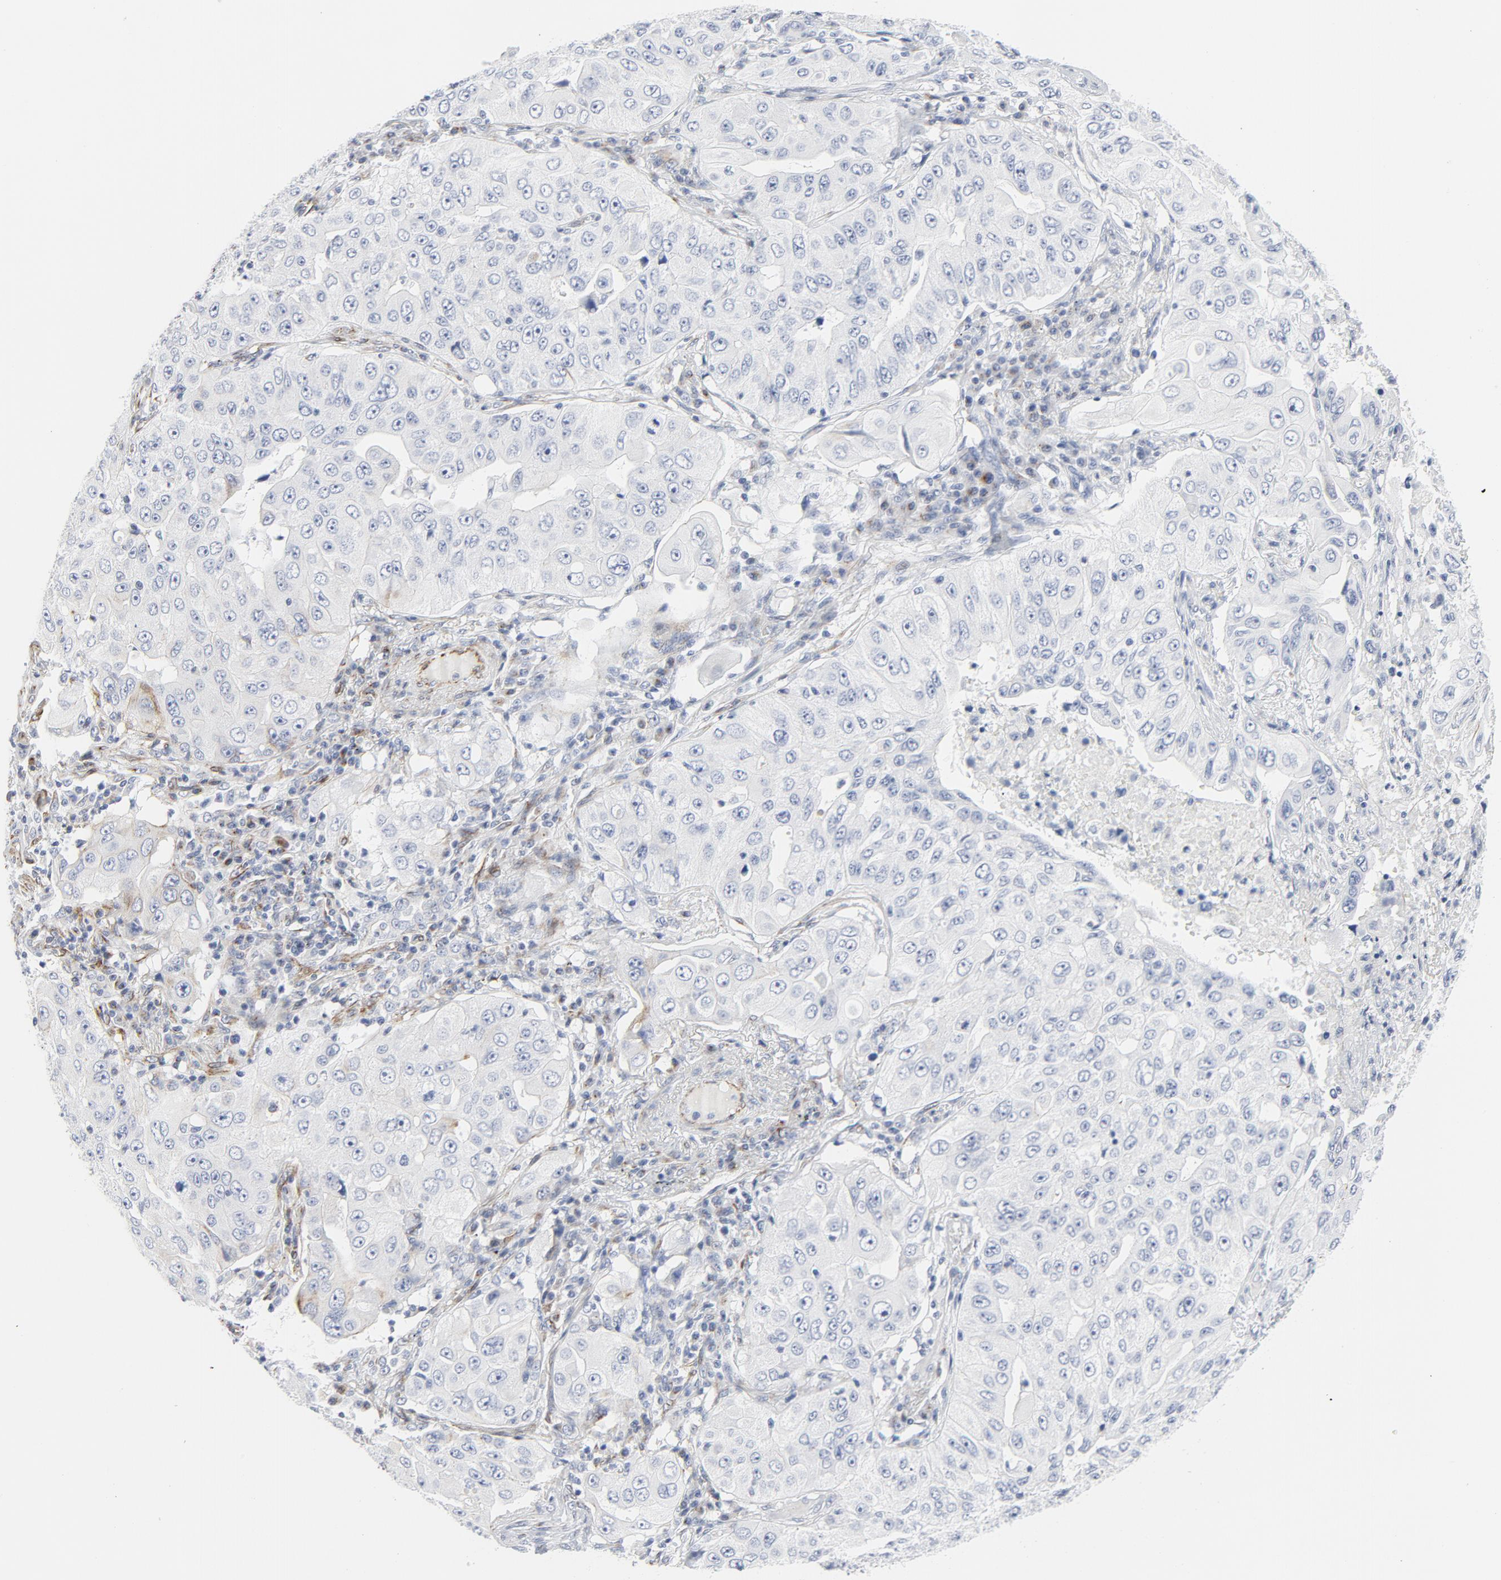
{"staining": {"intensity": "negative", "quantity": "none", "location": "none"}, "tissue": "lung cancer", "cell_type": "Tumor cells", "image_type": "cancer", "snomed": [{"axis": "morphology", "description": "Adenocarcinoma, NOS"}, {"axis": "topography", "description": "Lung"}], "caption": "IHC image of human lung cancer (adenocarcinoma) stained for a protein (brown), which displays no expression in tumor cells.", "gene": "TUBB1", "patient": {"sex": "male", "age": 84}}